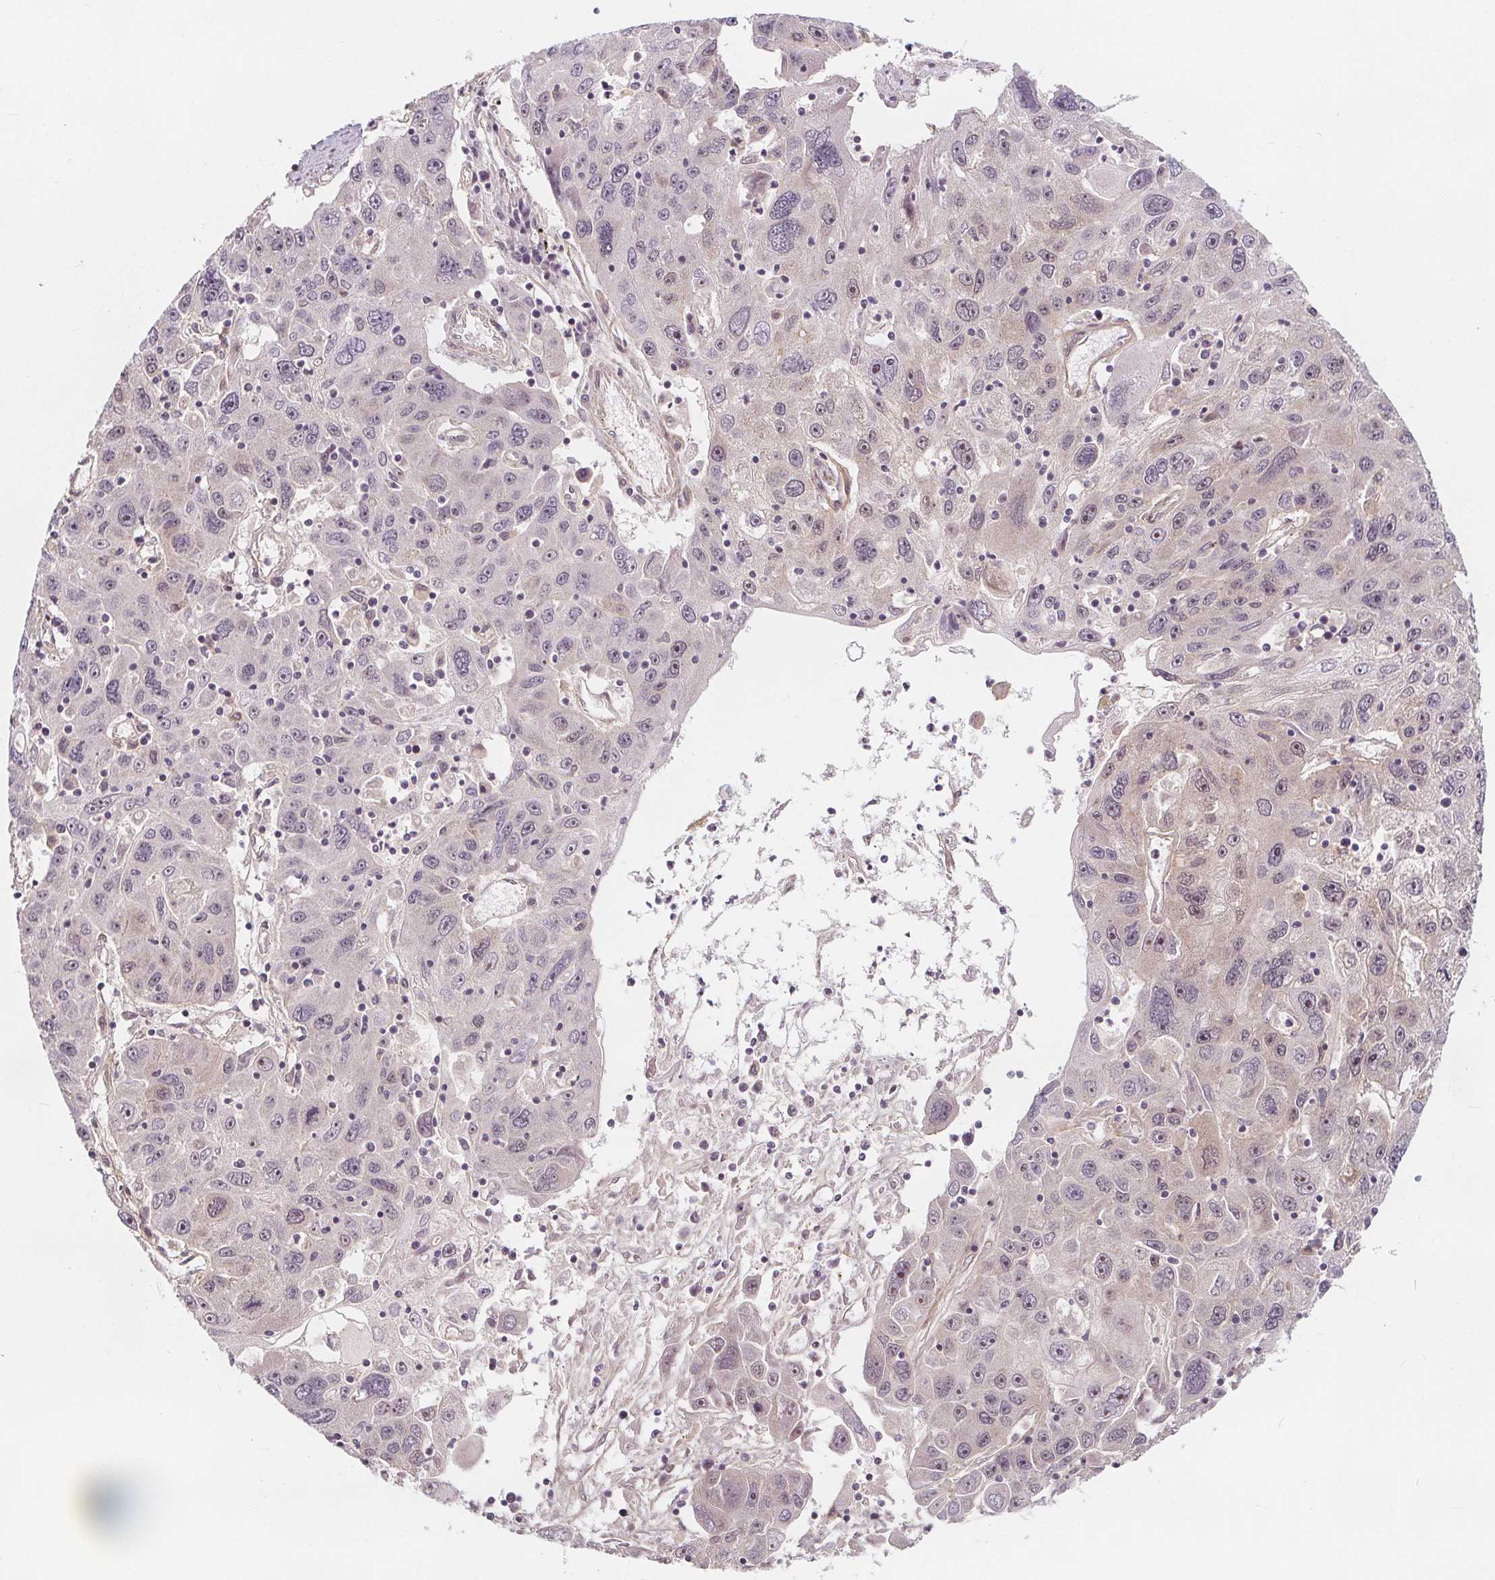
{"staining": {"intensity": "negative", "quantity": "none", "location": "none"}, "tissue": "stomach cancer", "cell_type": "Tumor cells", "image_type": "cancer", "snomed": [{"axis": "morphology", "description": "Adenocarcinoma, NOS"}, {"axis": "topography", "description": "Stomach"}], "caption": "Immunohistochemistry (IHC) of human stomach cancer (adenocarcinoma) exhibits no staining in tumor cells.", "gene": "AKT1S1", "patient": {"sex": "male", "age": 56}}